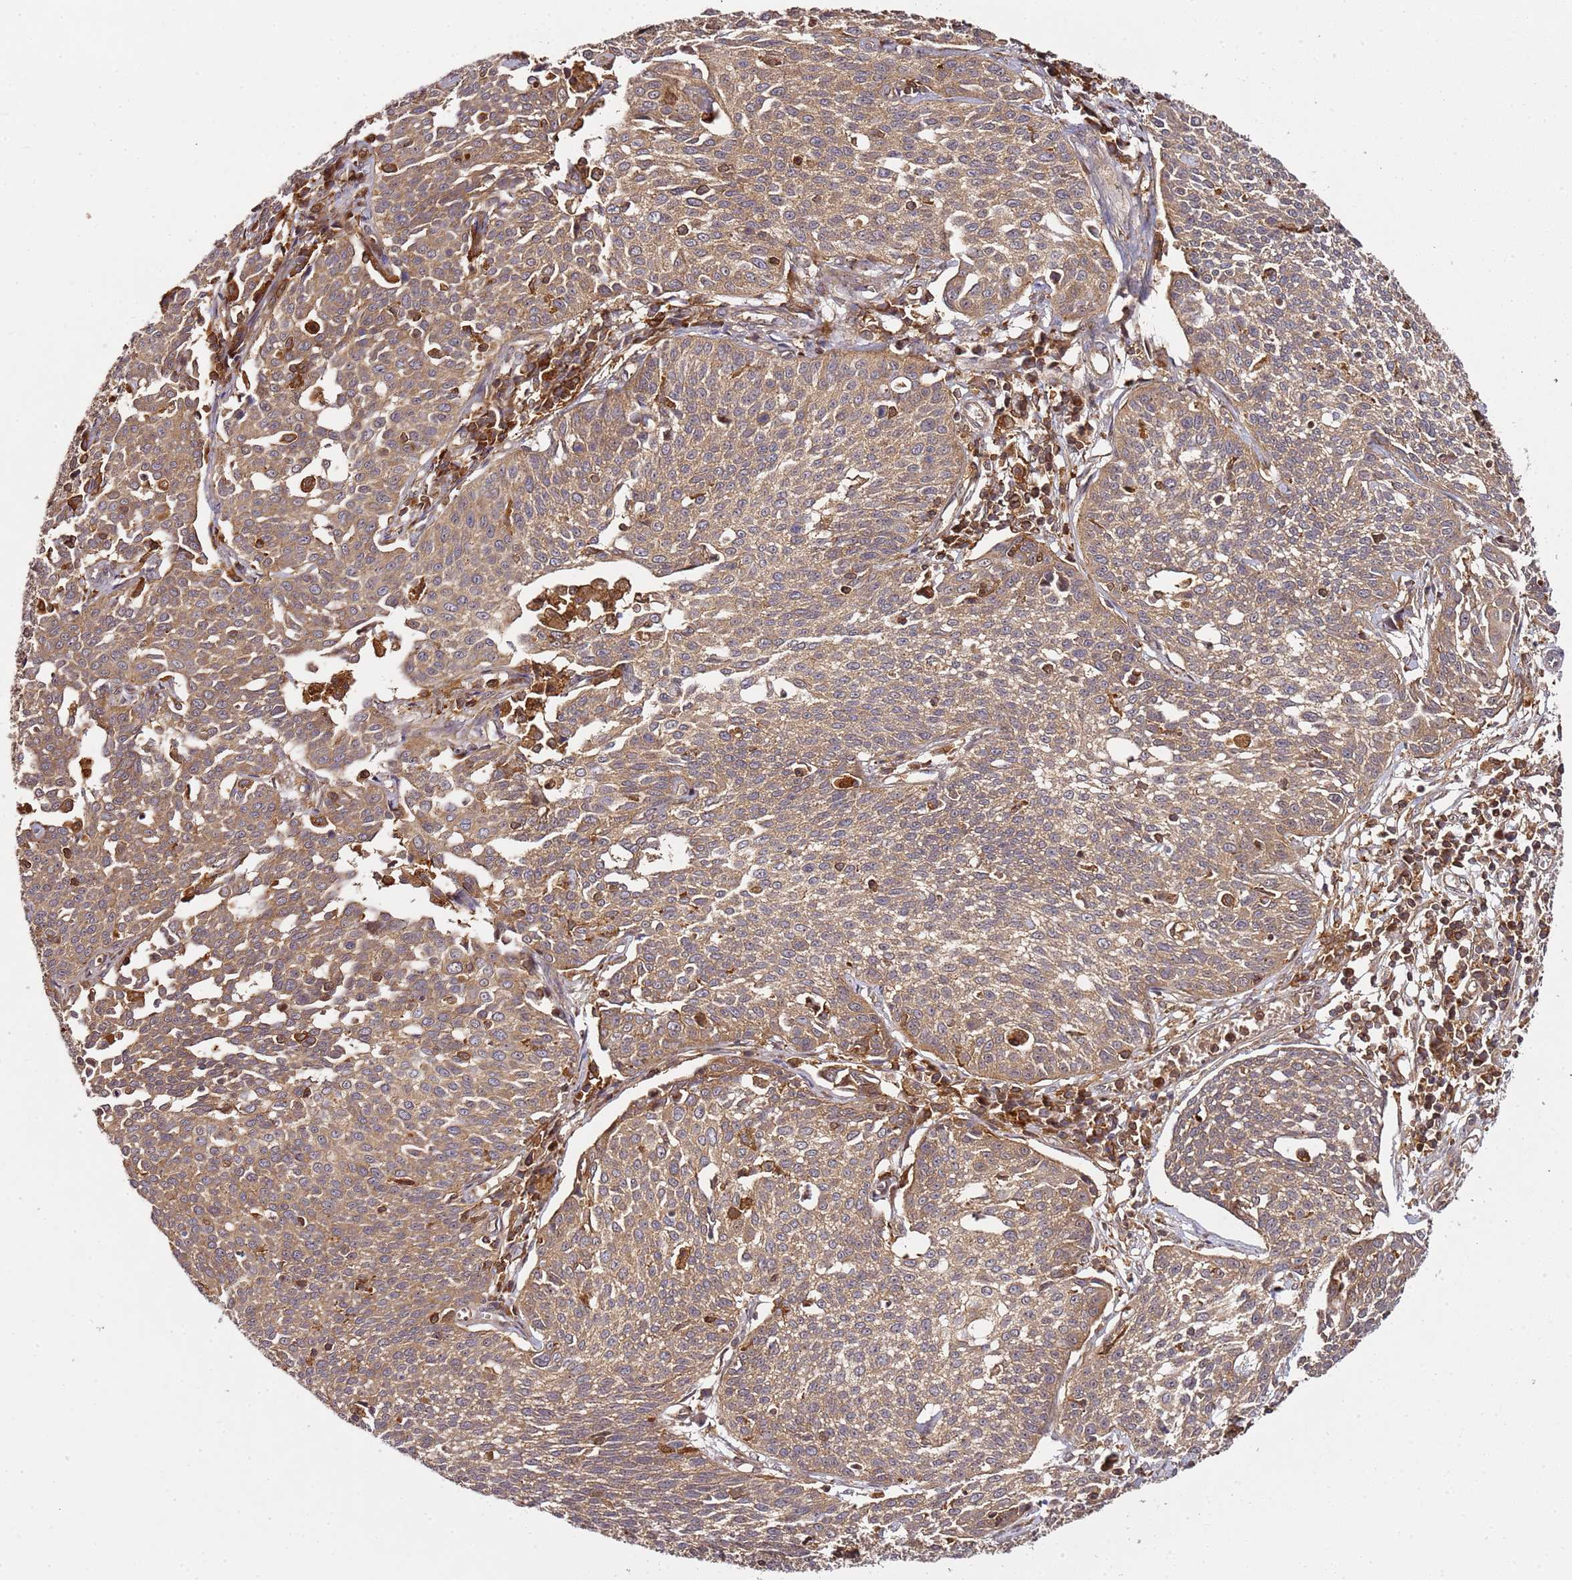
{"staining": {"intensity": "weak", "quantity": ">75%", "location": "cytoplasmic/membranous"}, "tissue": "cervical cancer", "cell_type": "Tumor cells", "image_type": "cancer", "snomed": [{"axis": "morphology", "description": "Squamous cell carcinoma, NOS"}, {"axis": "topography", "description": "Cervix"}], "caption": "This image reveals squamous cell carcinoma (cervical) stained with IHC to label a protein in brown. The cytoplasmic/membranous of tumor cells show weak positivity for the protein. Nuclei are counter-stained blue.", "gene": "PRMT7", "patient": {"sex": "female", "age": 34}}